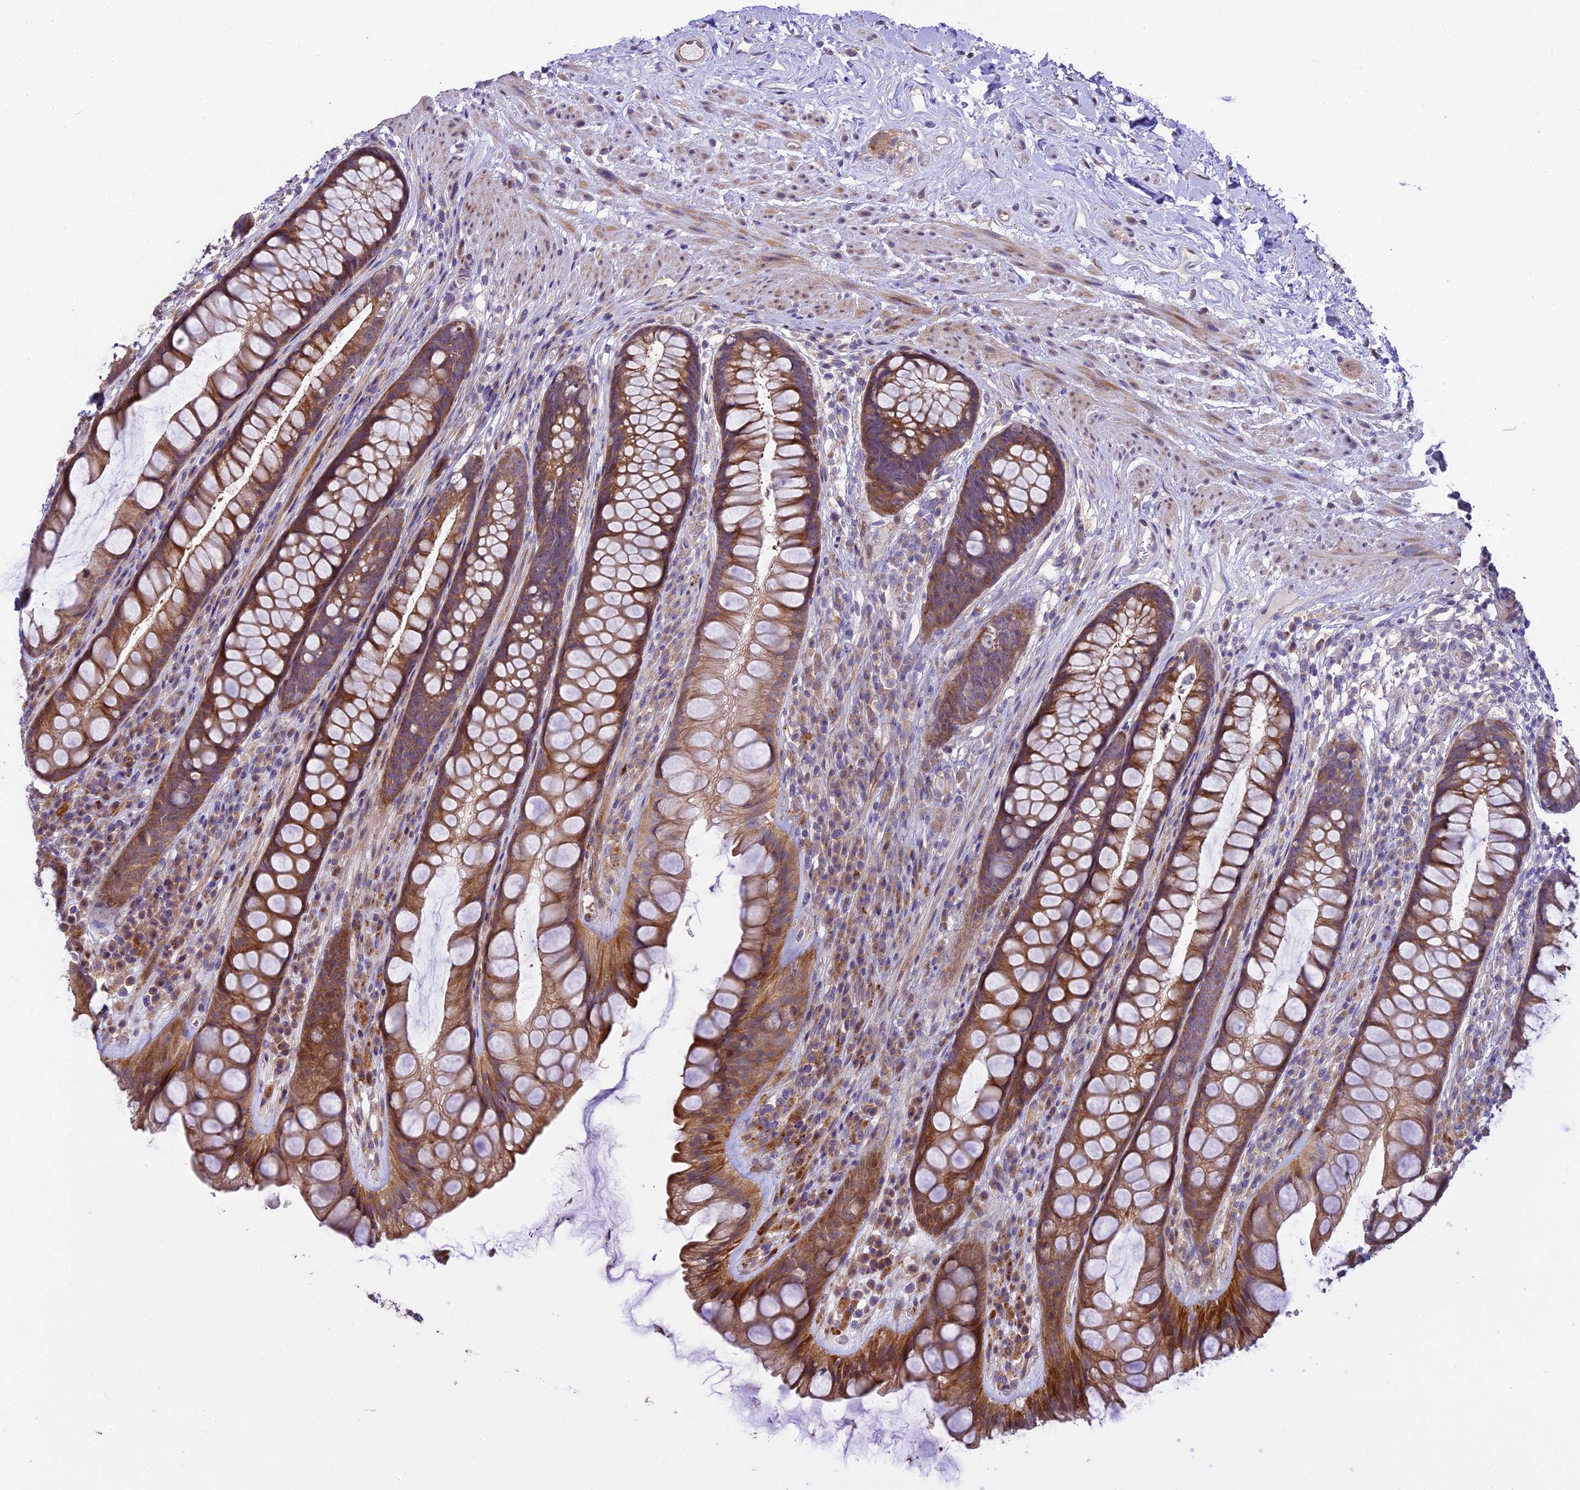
{"staining": {"intensity": "moderate", "quantity": ">75%", "location": "cytoplasmic/membranous"}, "tissue": "rectum", "cell_type": "Glandular cells", "image_type": "normal", "snomed": [{"axis": "morphology", "description": "Normal tissue, NOS"}, {"axis": "topography", "description": "Rectum"}], "caption": "Human rectum stained for a protein (brown) demonstrates moderate cytoplasmic/membranous positive positivity in about >75% of glandular cells.", "gene": "SPIRE1", "patient": {"sex": "male", "age": 74}}